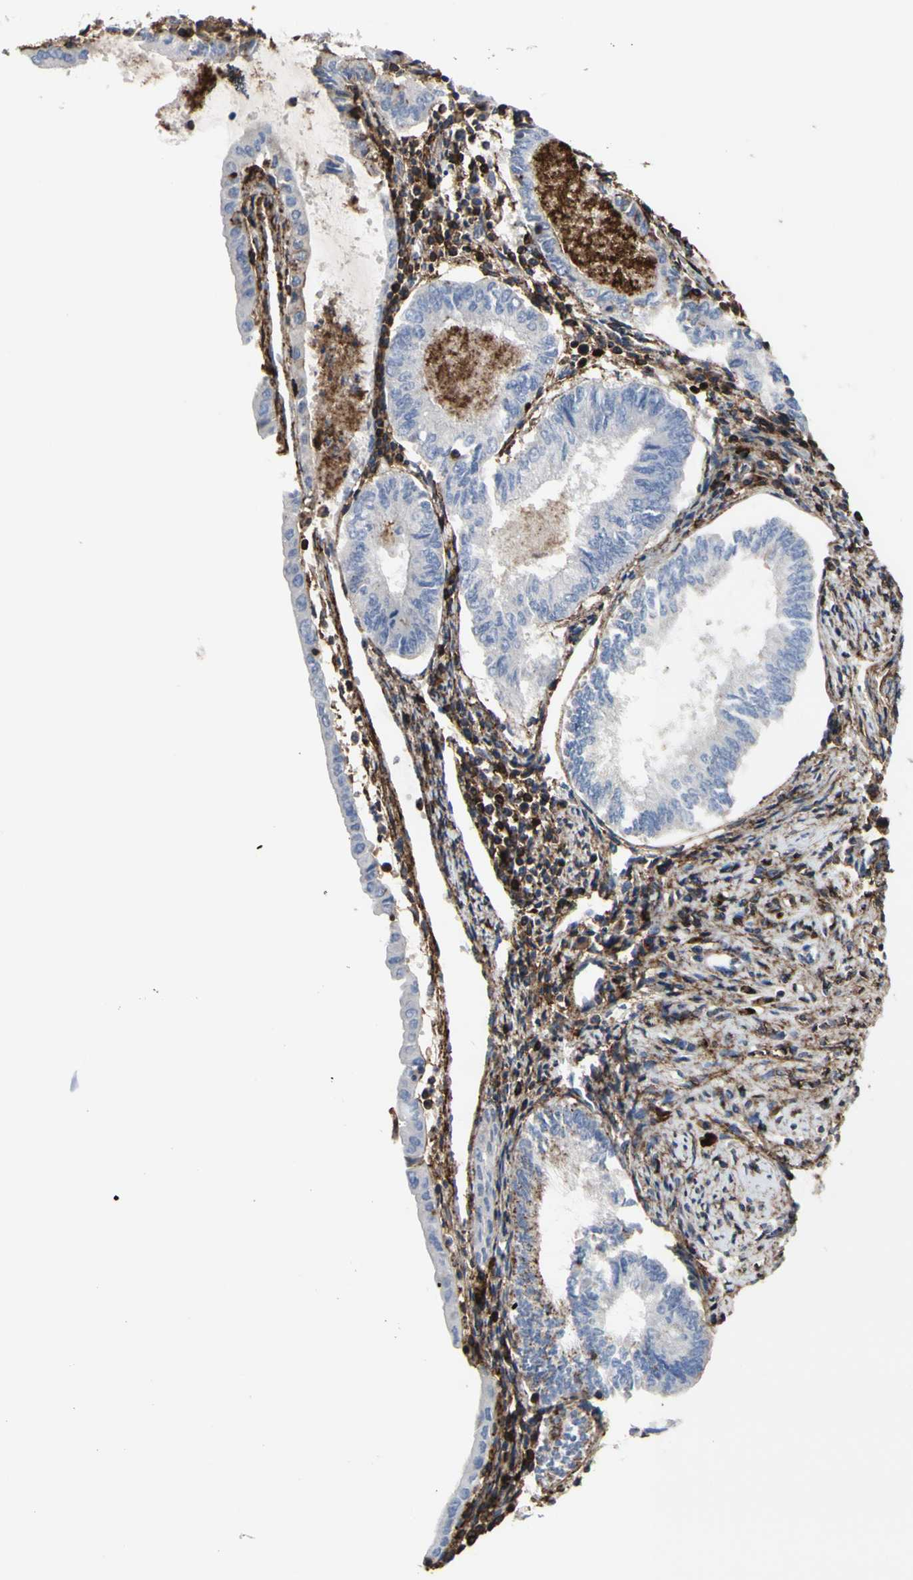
{"staining": {"intensity": "negative", "quantity": "none", "location": "none"}, "tissue": "endometrial cancer", "cell_type": "Tumor cells", "image_type": "cancer", "snomed": [{"axis": "morphology", "description": "Adenocarcinoma, NOS"}, {"axis": "topography", "description": "Endometrium"}], "caption": "The immunohistochemistry (IHC) photomicrograph has no significant staining in tumor cells of endometrial adenocarcinoma tissue.", "gene": "ANXA6", "patient": {"sex": "female", "age": 86}}